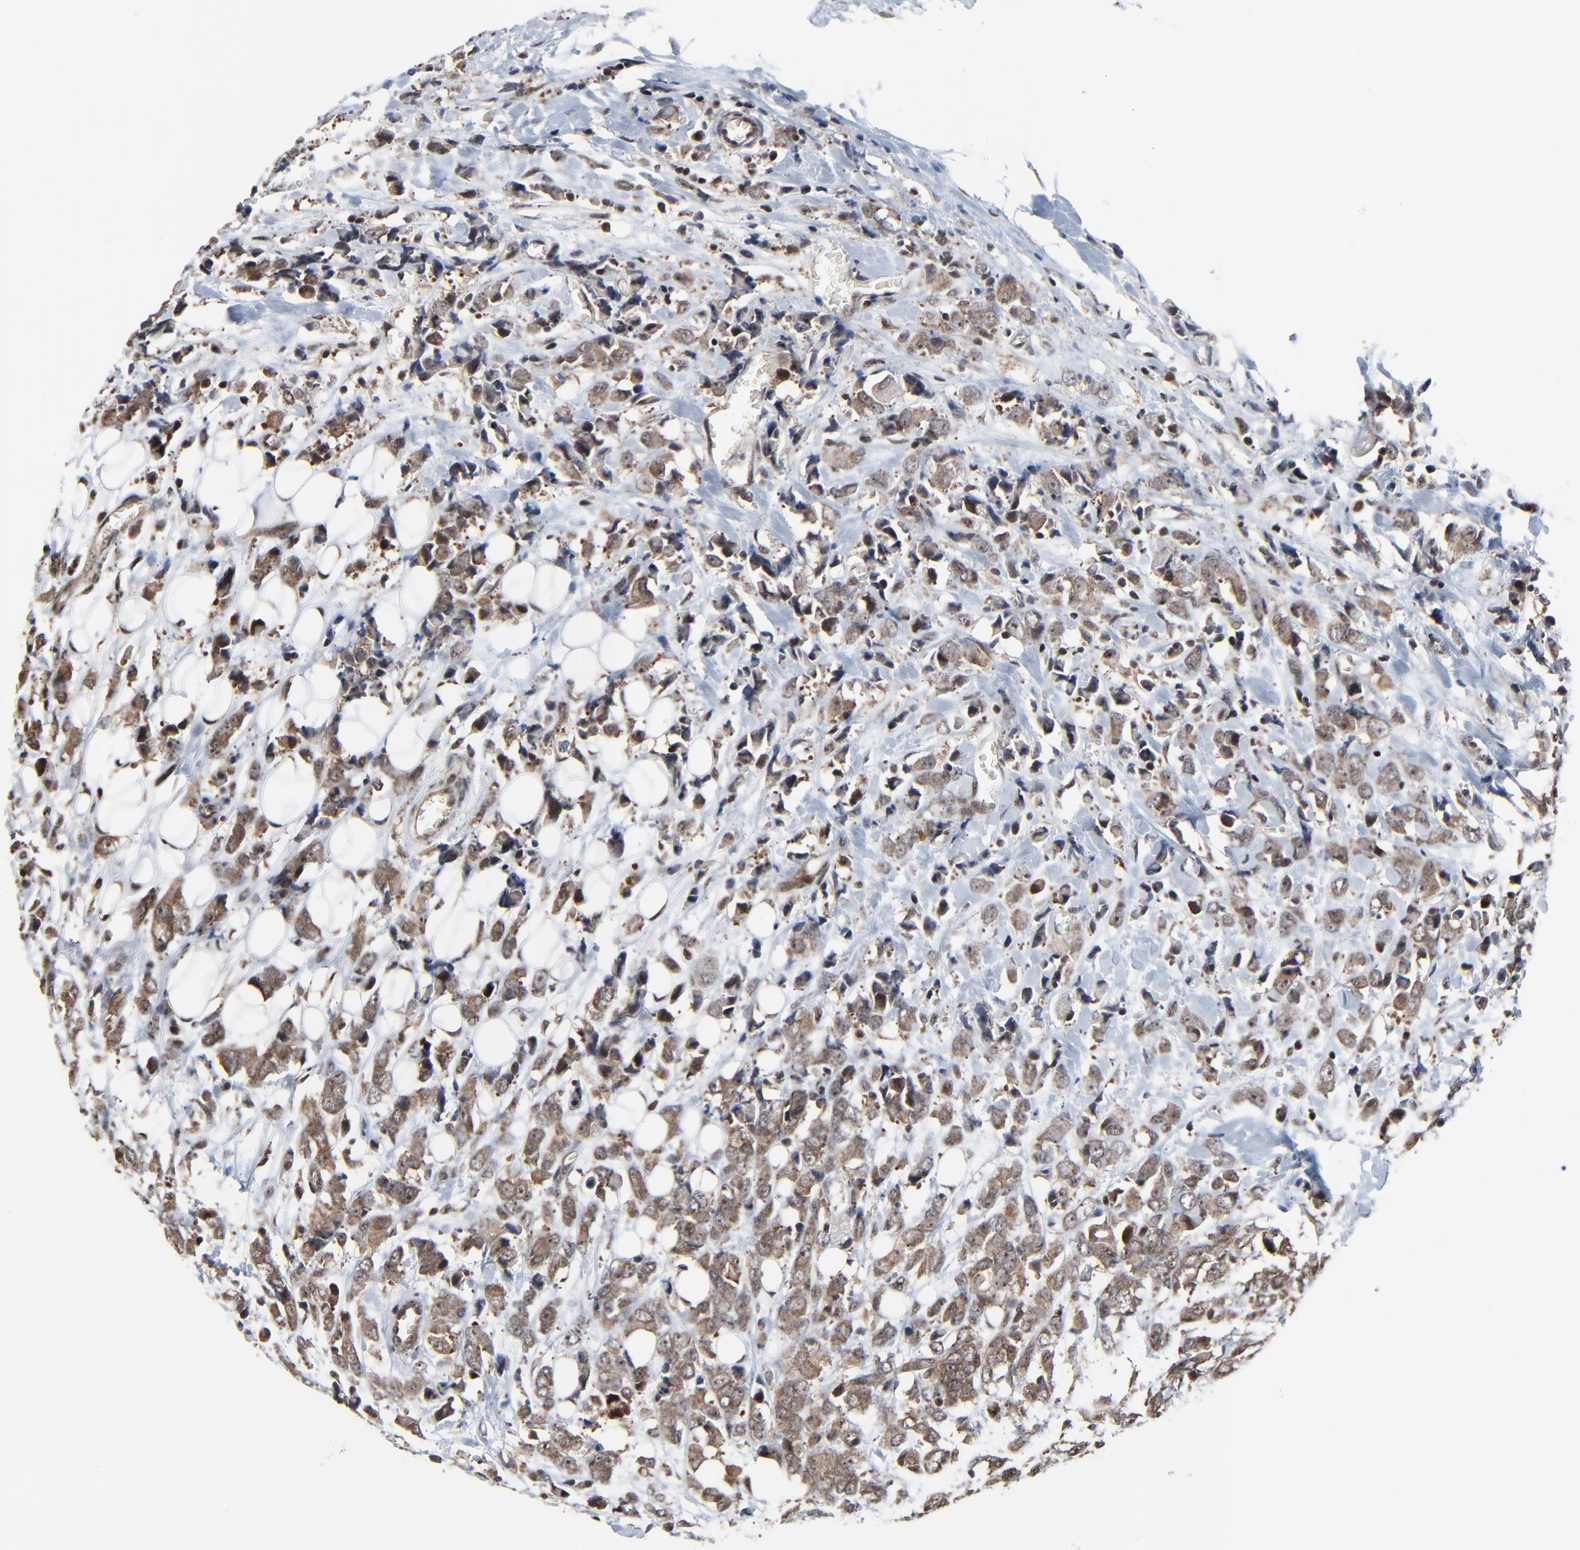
{"staining": {"intensity": "weak", "quantity": ">75%", "location": "cytoplasmic/membranous,nuclear"}, "tissue": "breast cancer", "cell_type": "Tumor cells", "image_type": "cancer", "snomed": [{"axis": "morphology", "description": "Lobular carcinoma"}, {"axis": "topography", "description": "Breast"}], "caption": "A brown stain shows weak cytoplasmic/membranous and nuclear expression of a protein in human breast lobular carcinoma tumor cells.", "gene": "RHOJ", "patient": {"sex": "female", "age": 57}}